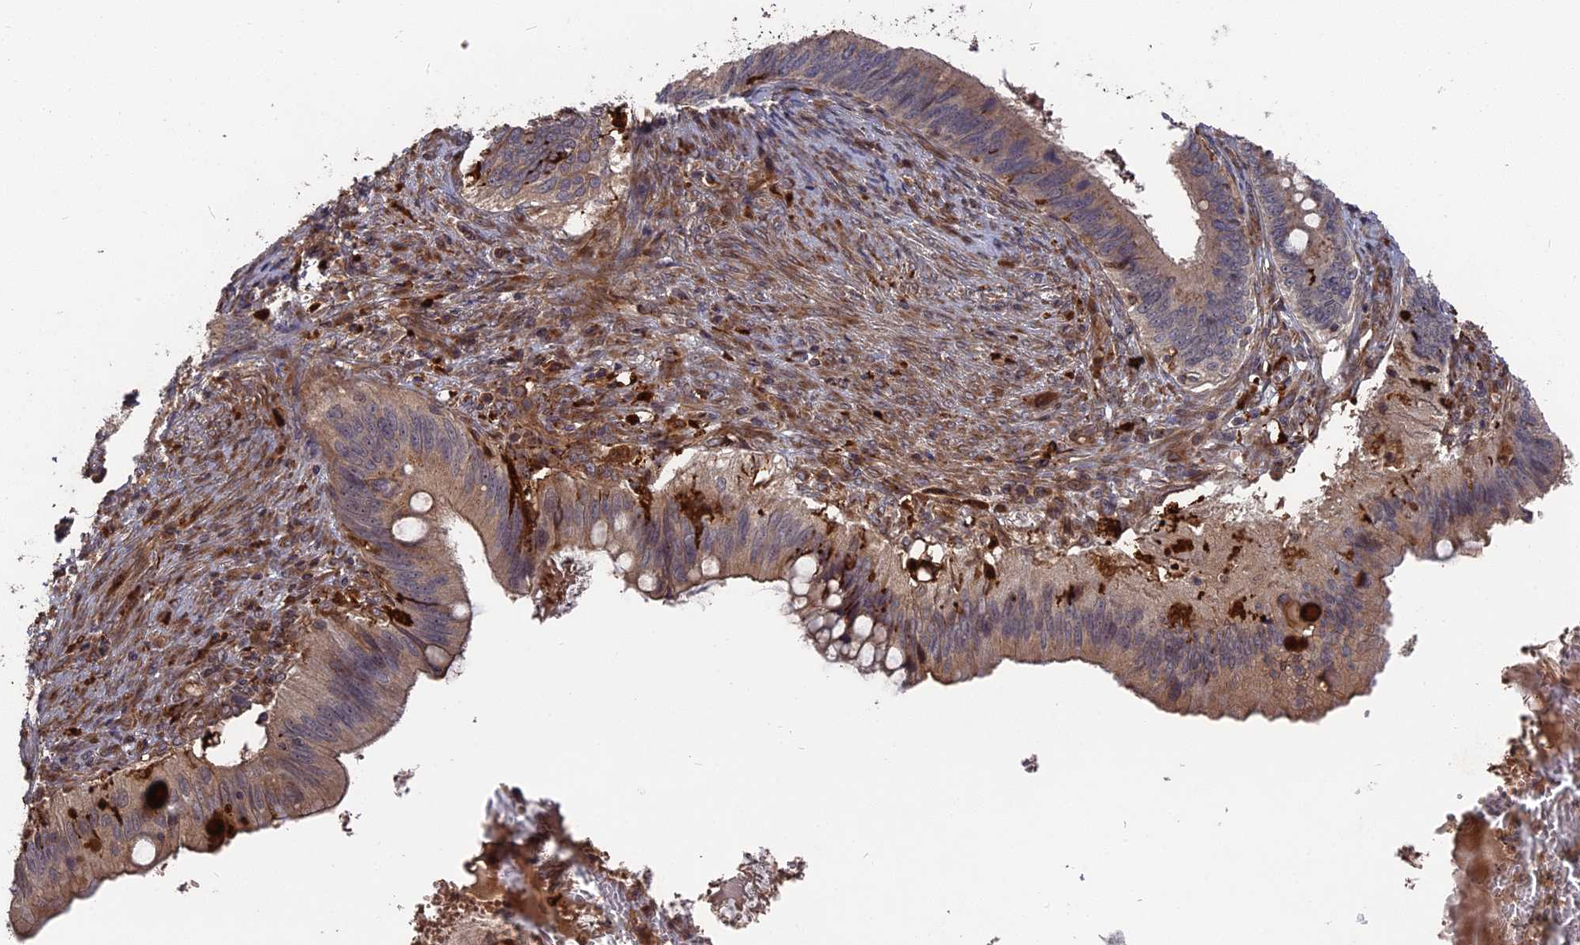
{"staining": {"intensity": "weak", "quantity": ">75%", "location": "cytoplasmic/membranous"}, "tissue": "cervical cancer", "cell_type": "Tumor cells", "image_type": "cancer", "snomed": [{"axis": "morphology", "description": "Adenocarcinoma, NOS"}, {"axis": "topography", "description": "Cervix"}], "caption": "DAB immunohistochemical staining of adenocarcinoma (cervical) reveals weak cytoplasmic/membranous protein expression in approximately >75% of tumor cells. The staining is performed using DAB (3,3'-diaminobenzidine) brown chromogen to label protein expression. The nuclei are counter-stained blue using hematoxylin.", "gene": "DEF8", "patient": {"sex": "female", "age": 42}}